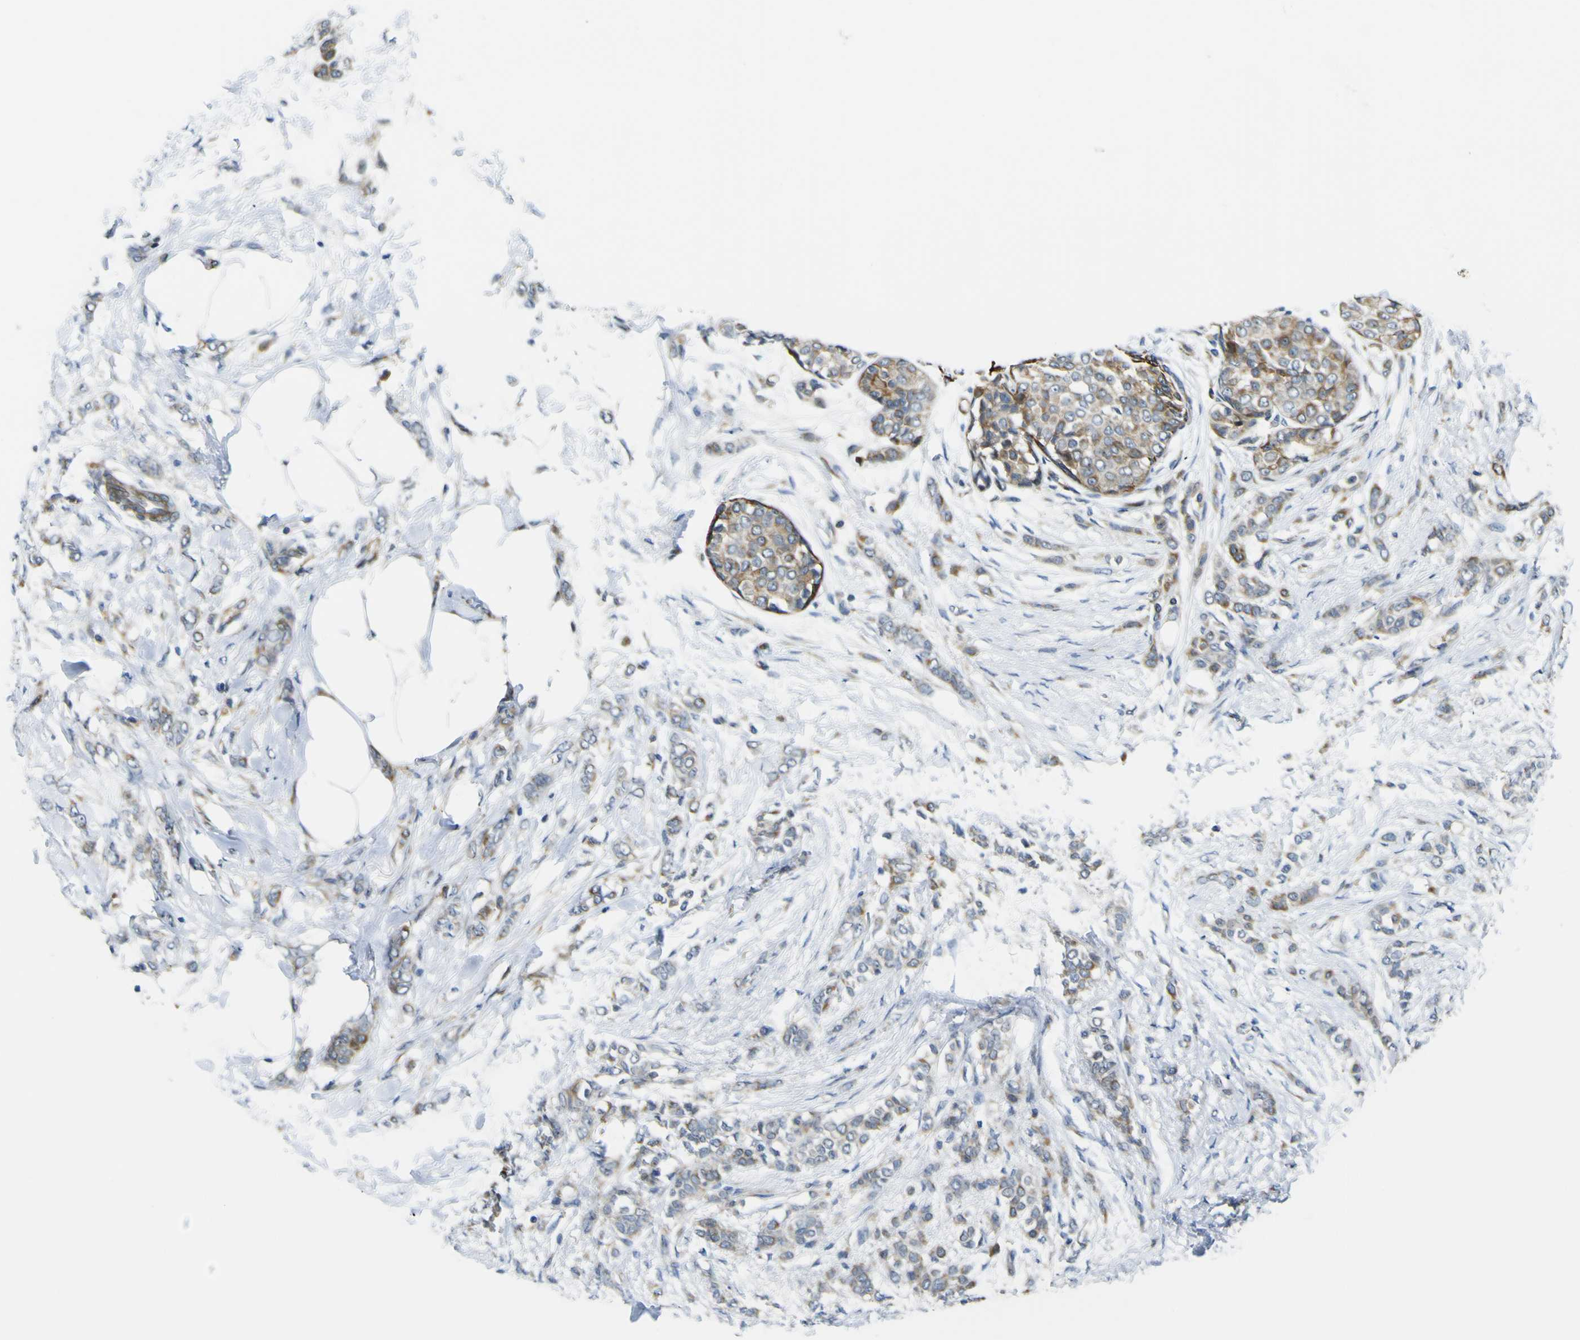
{"staining": {"intensity": "moderate", "quantity": "25%-75%", "location": "cytoplasmic/membranous"}, "tissue": "breast cancer", "cell_type": "Tumor cells", "image_type": "cancer", "snomed": [{"axis": "morphology", "description": "Lobular carcinoma, in situ"}, {"axis": "morphology", "description": "Lobular carcinoma"}, {"axis": "topography", "description": "Breast"}], "caption": "Tumor cells exhibit medium levels of moderate cytoplasmic/membranous staining in approximately 25%-75% of cells in human breast lobular carcinoma in situ.", "gene": "KDM7A", "patient": {"sex": "female", "age": 41}}